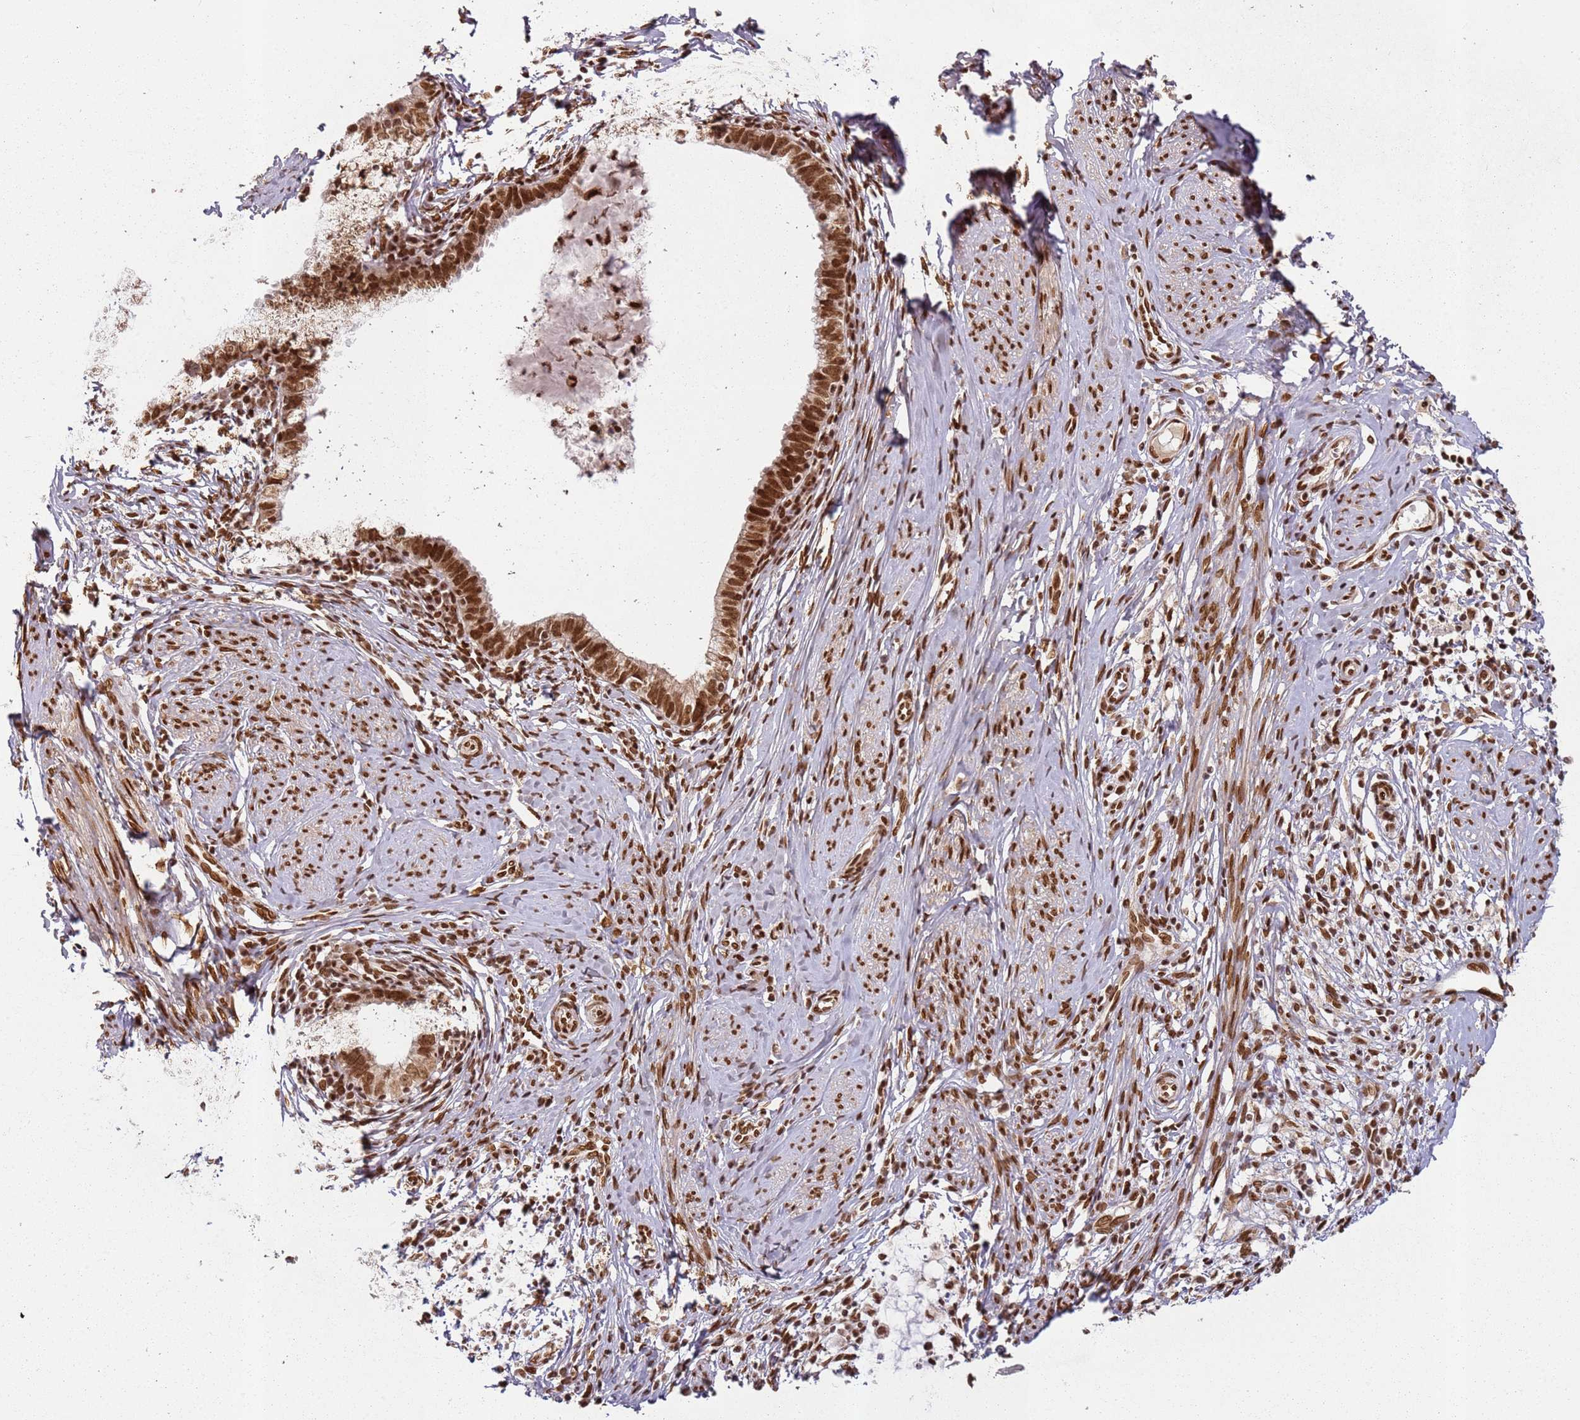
{"staining": {"intensity": "strong", "quantity": ">75%", "location": "nuclear"}, "tissue": "cervical cancer", "cell_type": "Tumor cells", "image_type": "cancer", "snomed": [{"axis": "morphology", "description": "Adenocarcinoma, NOS"}, {"axis": "topography", "description": "Cervix"}], "caption": "Brown immunohistochemical staining in human cervical cancer displays strong nuclear expression in approximately >75% of tumor cells.", "gene": "TENT4A", "patient": {"sex": "female", "age": 36}}